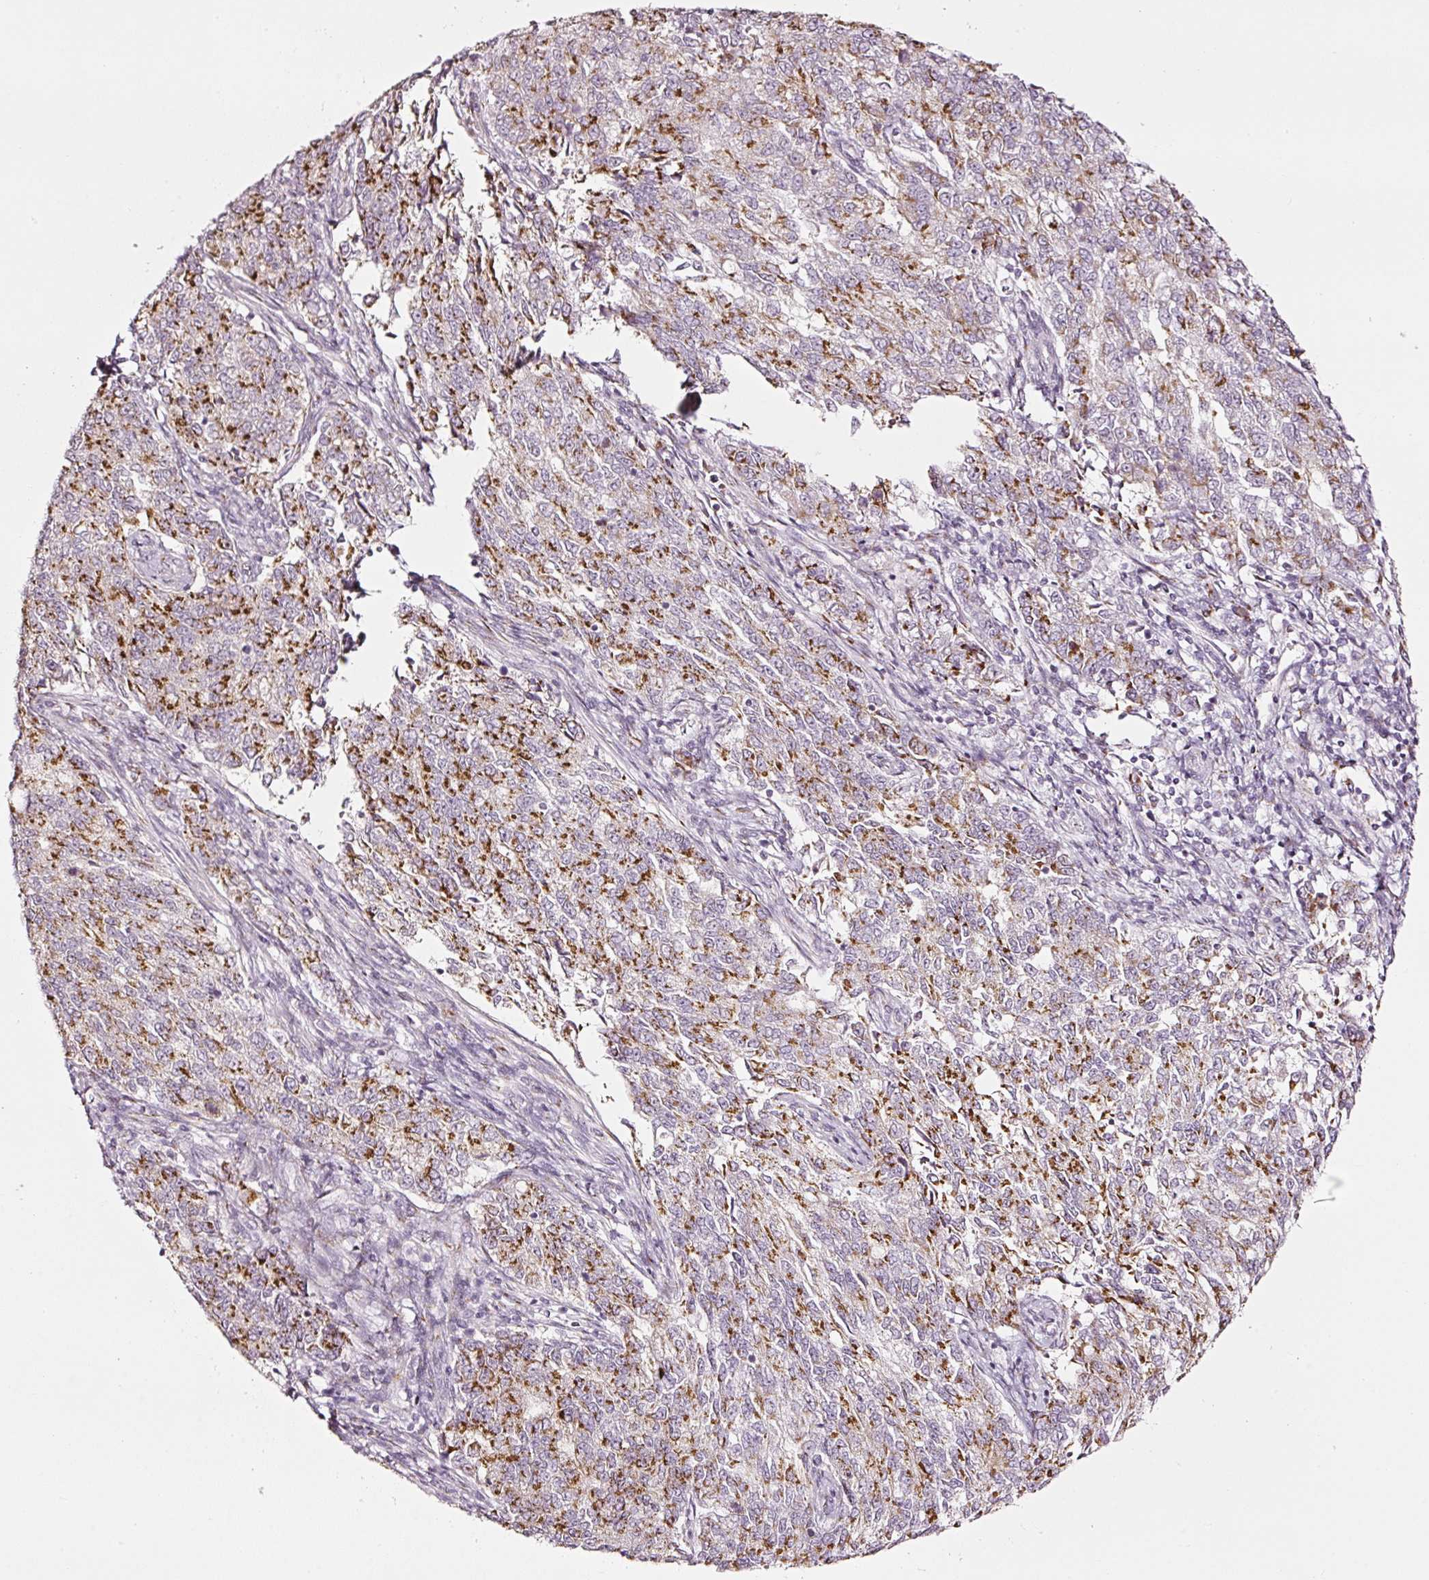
{"staining": {"intensity": "strong", "quantity": "25%-75%", "location": "cytoplasmic/membranous"}, "tissue": "endometrial cancer", "cell_type": "Tumor cells", "image_type": "cancer", "snomed": [{"axis": "morphology", "description": "Adenocarcinoma, NOS"}, {"axis": "topography", "description": "Endometrium"}], "caption": "Tumor cells reveal strong cytoplasmic/membranous expression in about 25%-75% of cells in adenocarcinoma (endometrial).", "gene": "SDF4", "patient": {"sex": "female", "age": 50}}